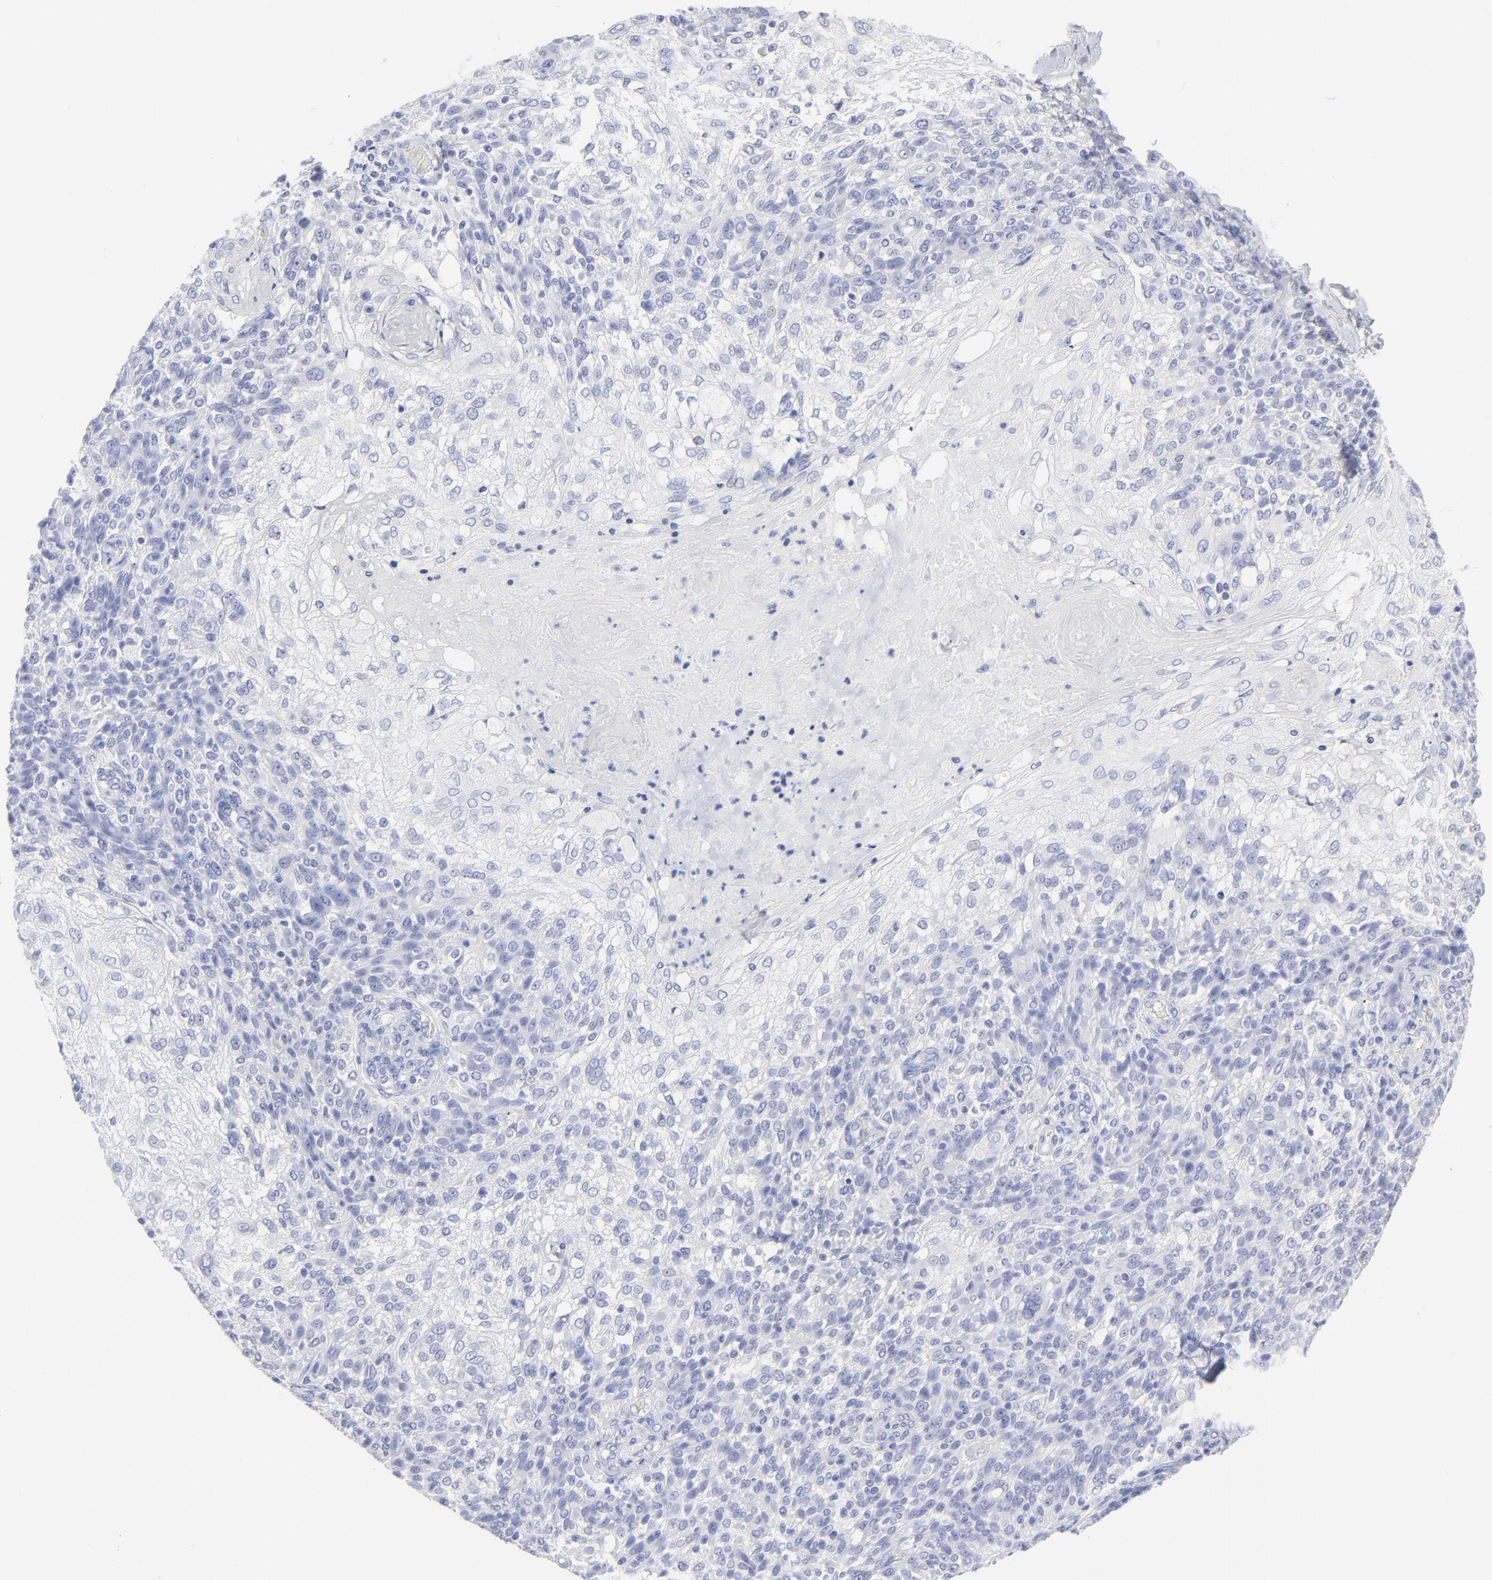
{"staining": {"intensity": "negative", "quantity": "none", "location": "none"}, "tissue": "skin cancer", "cell_type": "Tumor cells", "image_type": "cancer", "snomed": [{"axis": "morphology", "description": "Normal tissue, NOS"}, {"axis": "morphology", "description": "Squamous cell carcinoma, NOS"}, {"axis": "topography", "description": "Skin"}], "caption": "Immunohistochemical staining of skin cancer shows no significant positivity in tumor cells.", "gene": "CNTN3", "patient": {"sex": "female", "age": 83}}